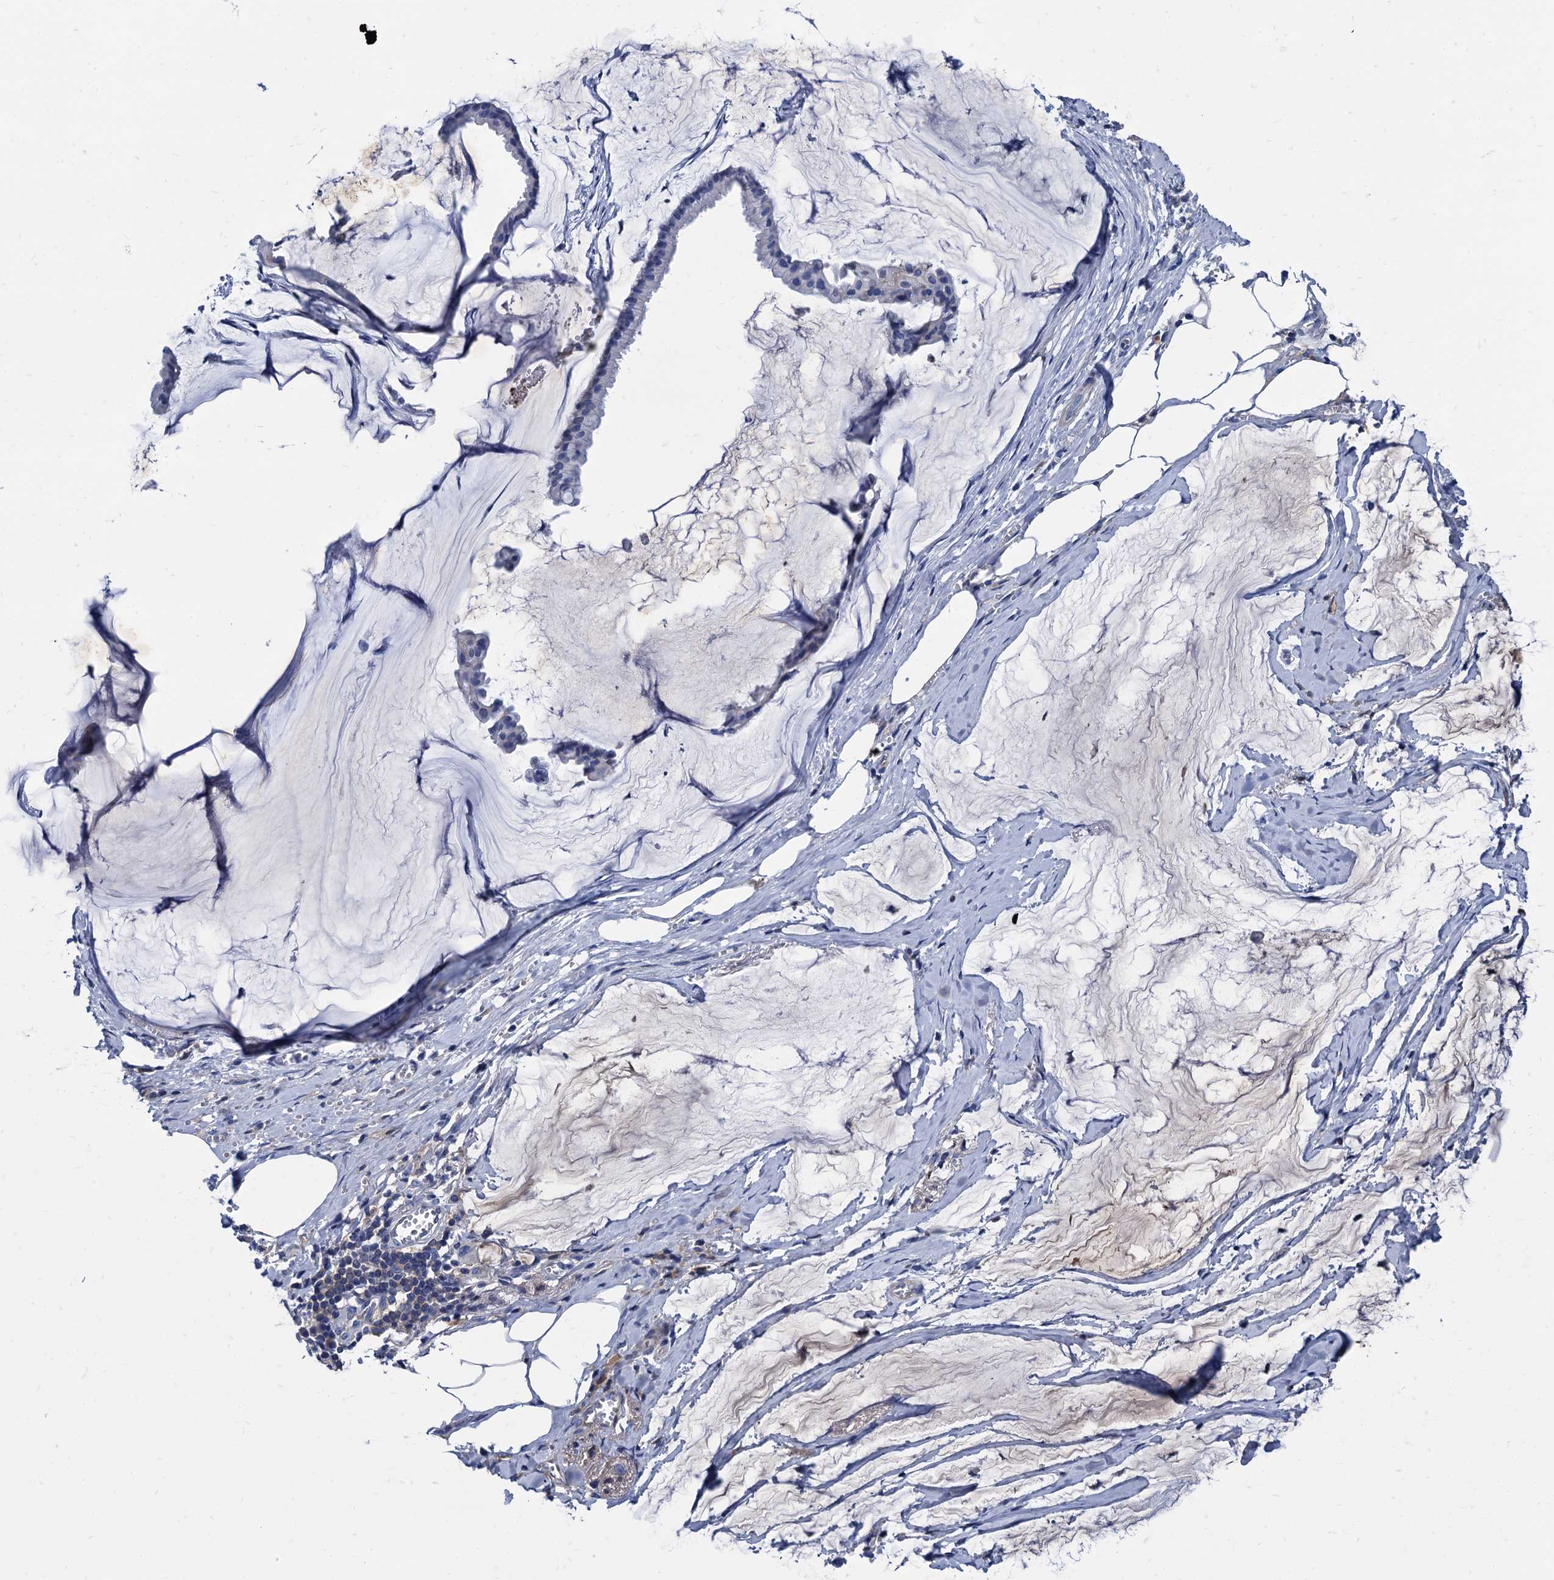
{"staining": {"intensity": "negative", "quantity": "none", "location": "none"}, "tissue": "ovarian cancer", "cell_type": "Tumor cells", "image_type": "cancer", "snomed": [{"axis": "morphology", "description": "Cystadenocarcinoma, mucinous, NOS"}, {"axis": "topography", "description": "Ovary"}], "caption": "High magnification brightfield microscopy of ovarian cancer stained with DAB (3,3'-diaminobenzidine) (brown) and counterstained with hematoxylin (blue): tumor cells show no significant positivity.", "gene": "TMEM72", "patient": {"sex": "female", "age": 73}}